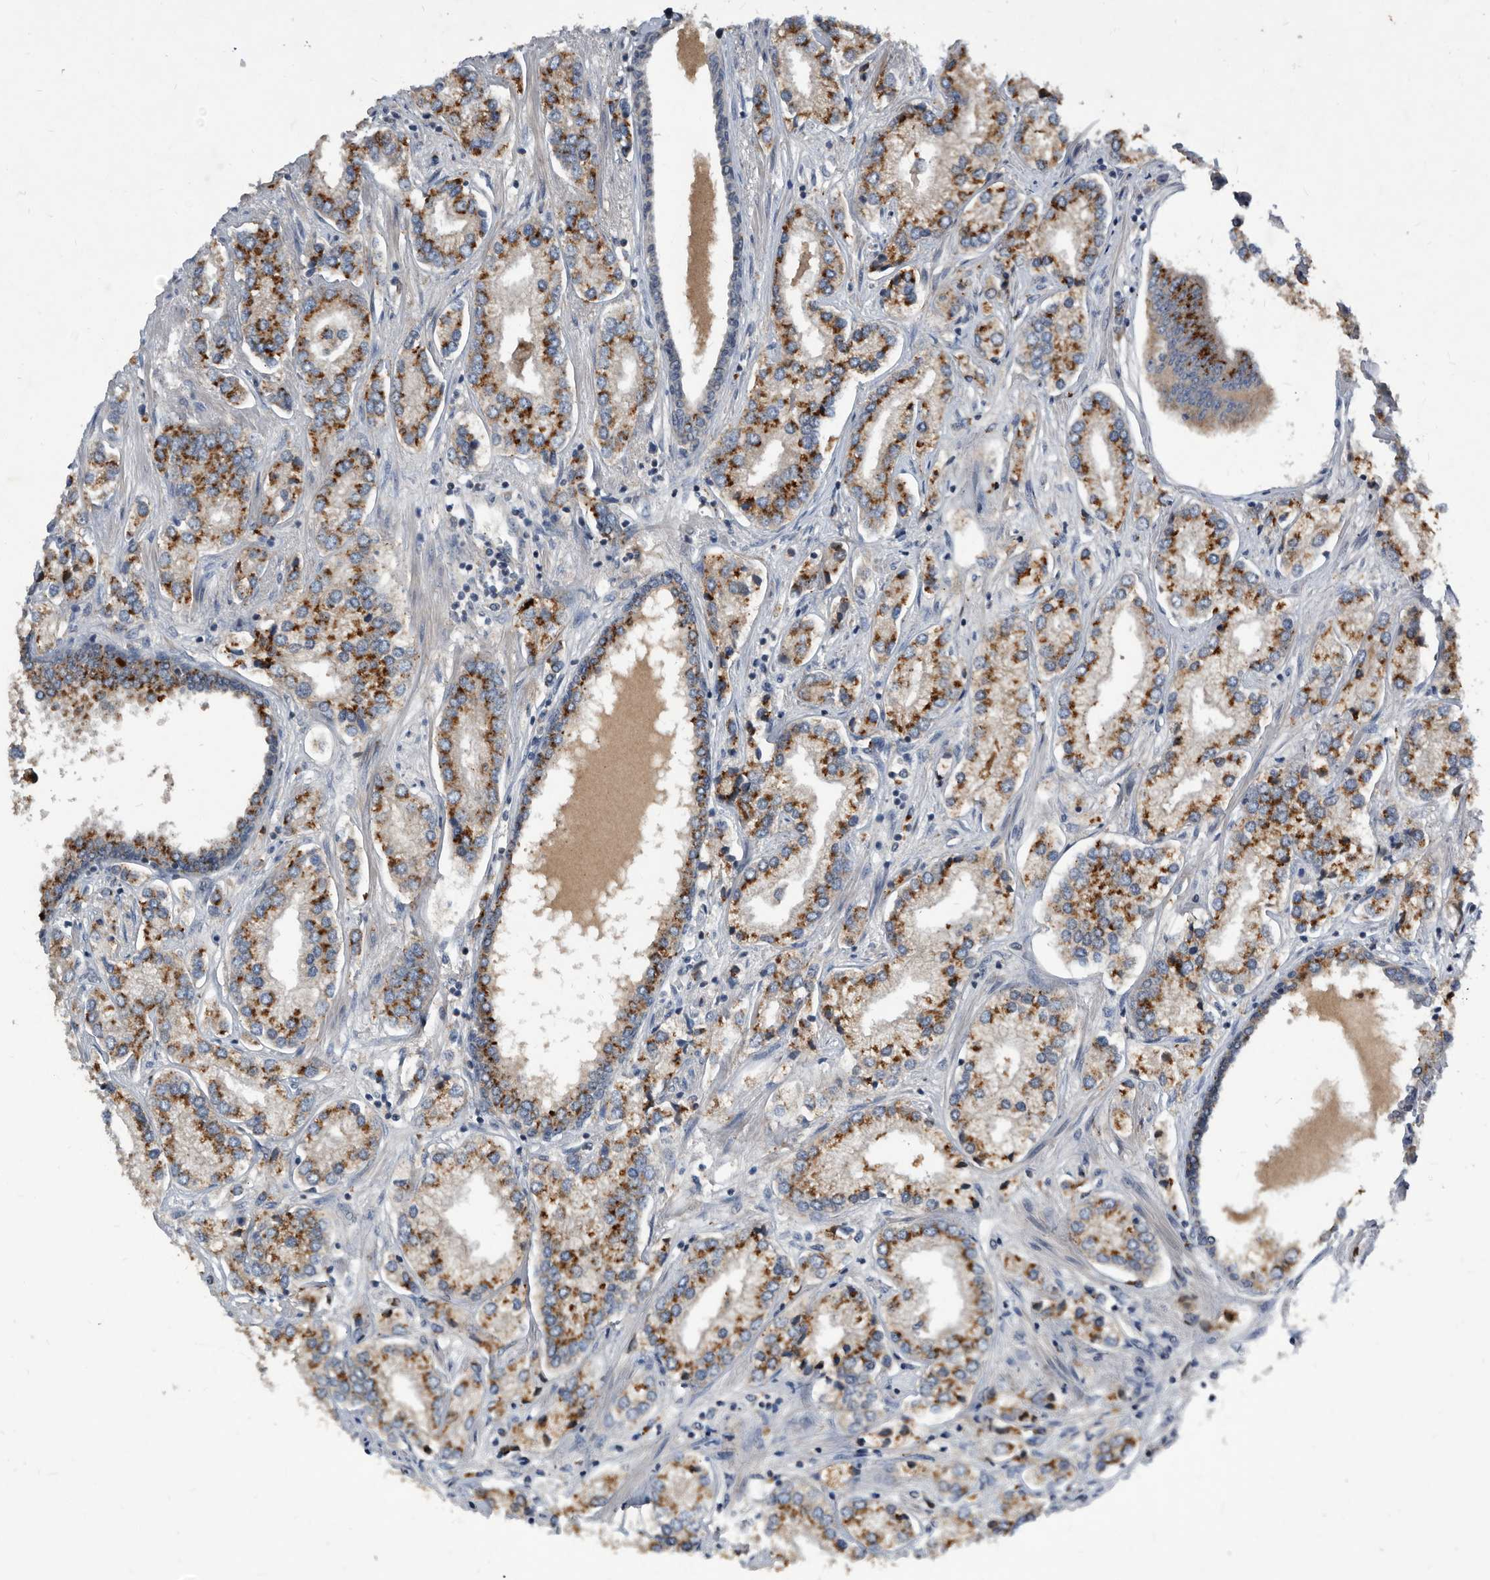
{"staining": {"intensity": "strong", "quantity": ">75%", "location": "cytoplasmic/membranous"}, "tissue": "prostate cancer", "cell_type": "Tumor cells", "image_type": "cancer", "snomed": [{"axis": "morphology", "description": "Adenocarcinoma, High grade"}, {"axis": "topography", "description": "Prostate"}], "caption": "The micrograph demonstrates staining of prostate cancer (adenocarcinoma (high-grade)), revealing strong cytoplasmic/membranous protein staining (brown color) within tumor cells.", "gene": "PI15", "patient": {"sex": "male", "age": 66}}